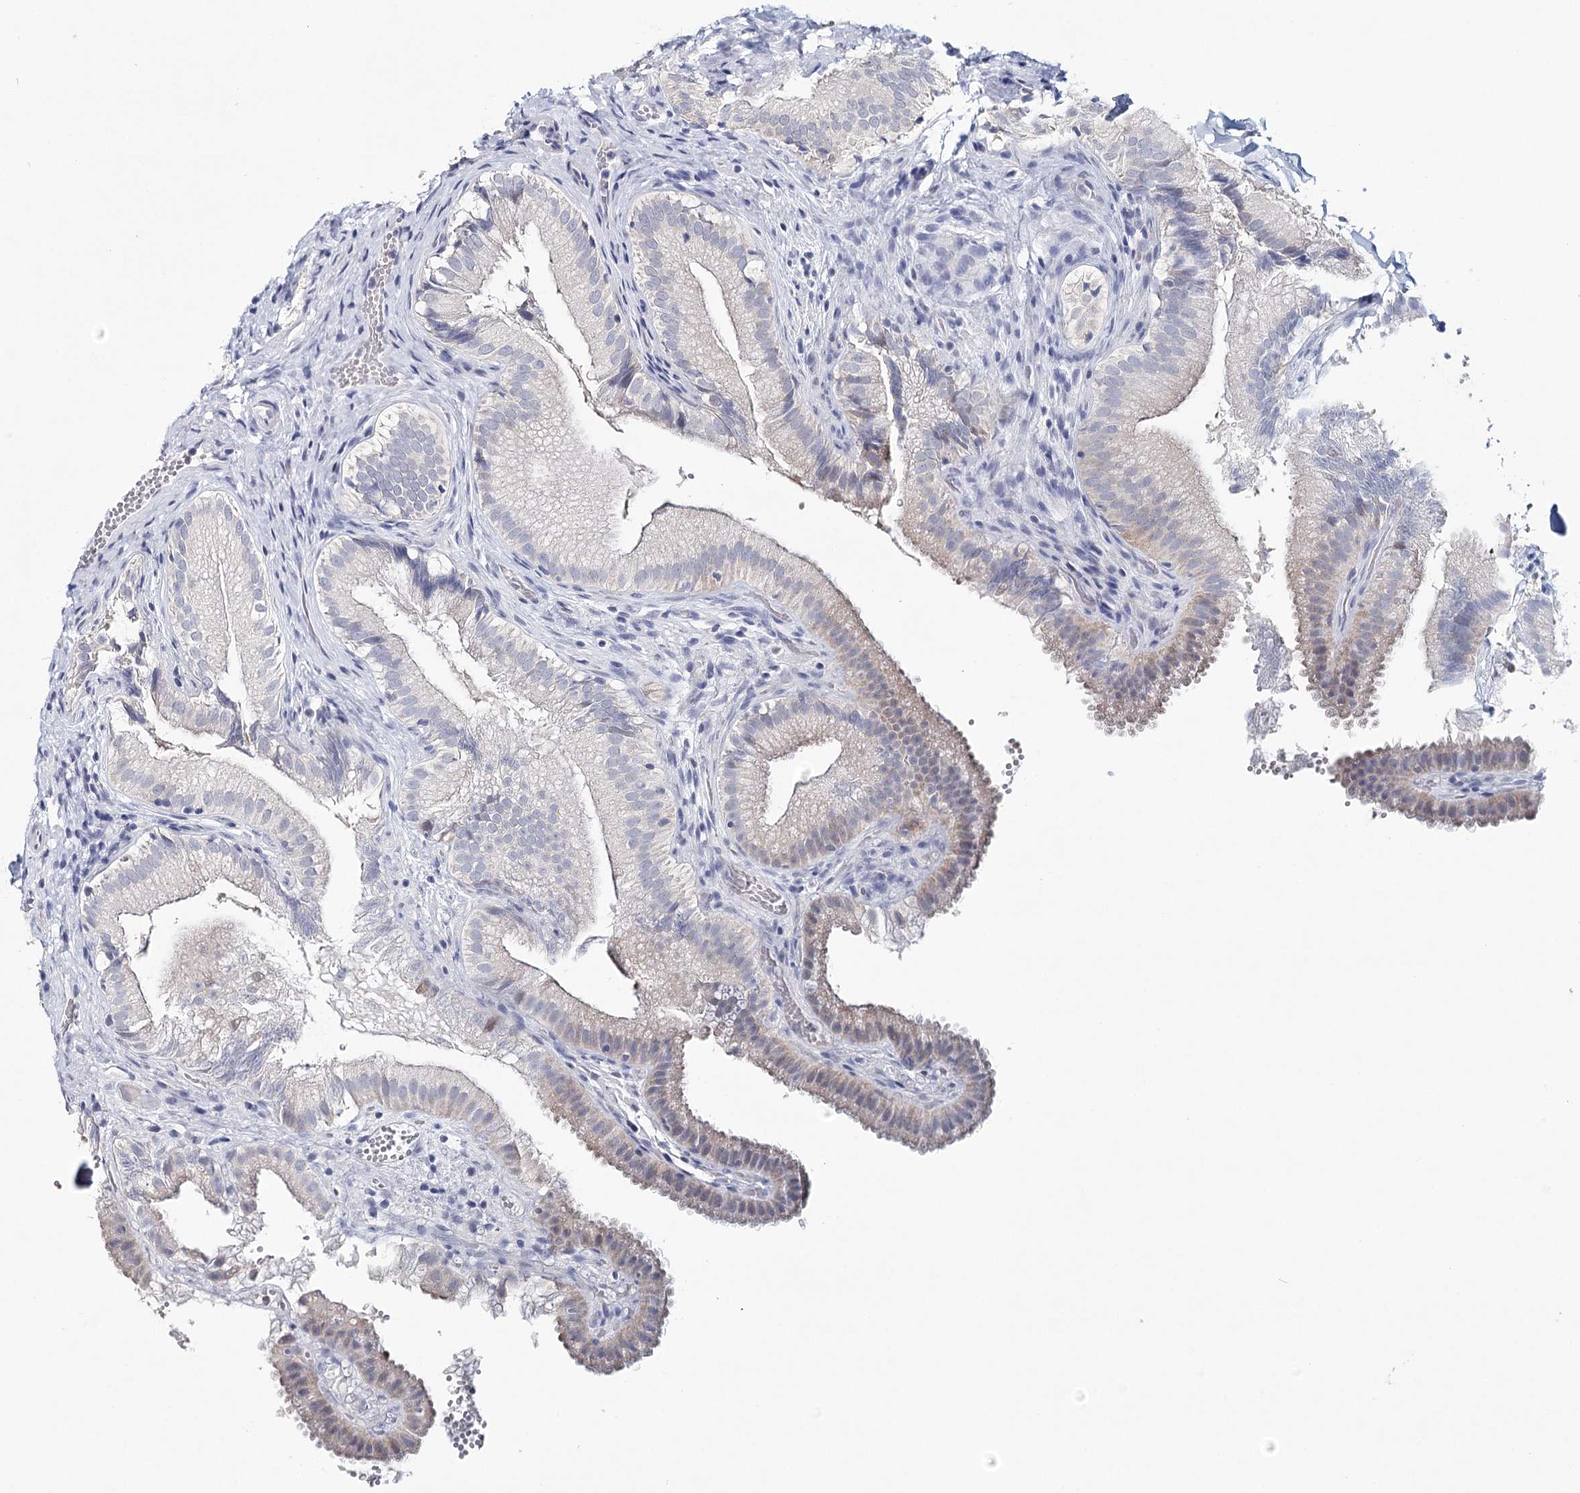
{"staining": {"intensity": "weak", "quantity": "<25%", "location": "cytoplasmic/membranous"}, "tissue": "gallbladder", "cell_type": "Glandular cells", "image_type": "normal", "snomed": [{"axis": "morphology", "description": "Normal tissue, NOS"}, {"axis": "topography", "description": "Gallbladder"}], "caption": "Protein analysis of benign gallbladder demonstrates no significant staining in glandular cells.", "gene": "HSPA4L", "patient": {"sex": "female", "age": 30}}